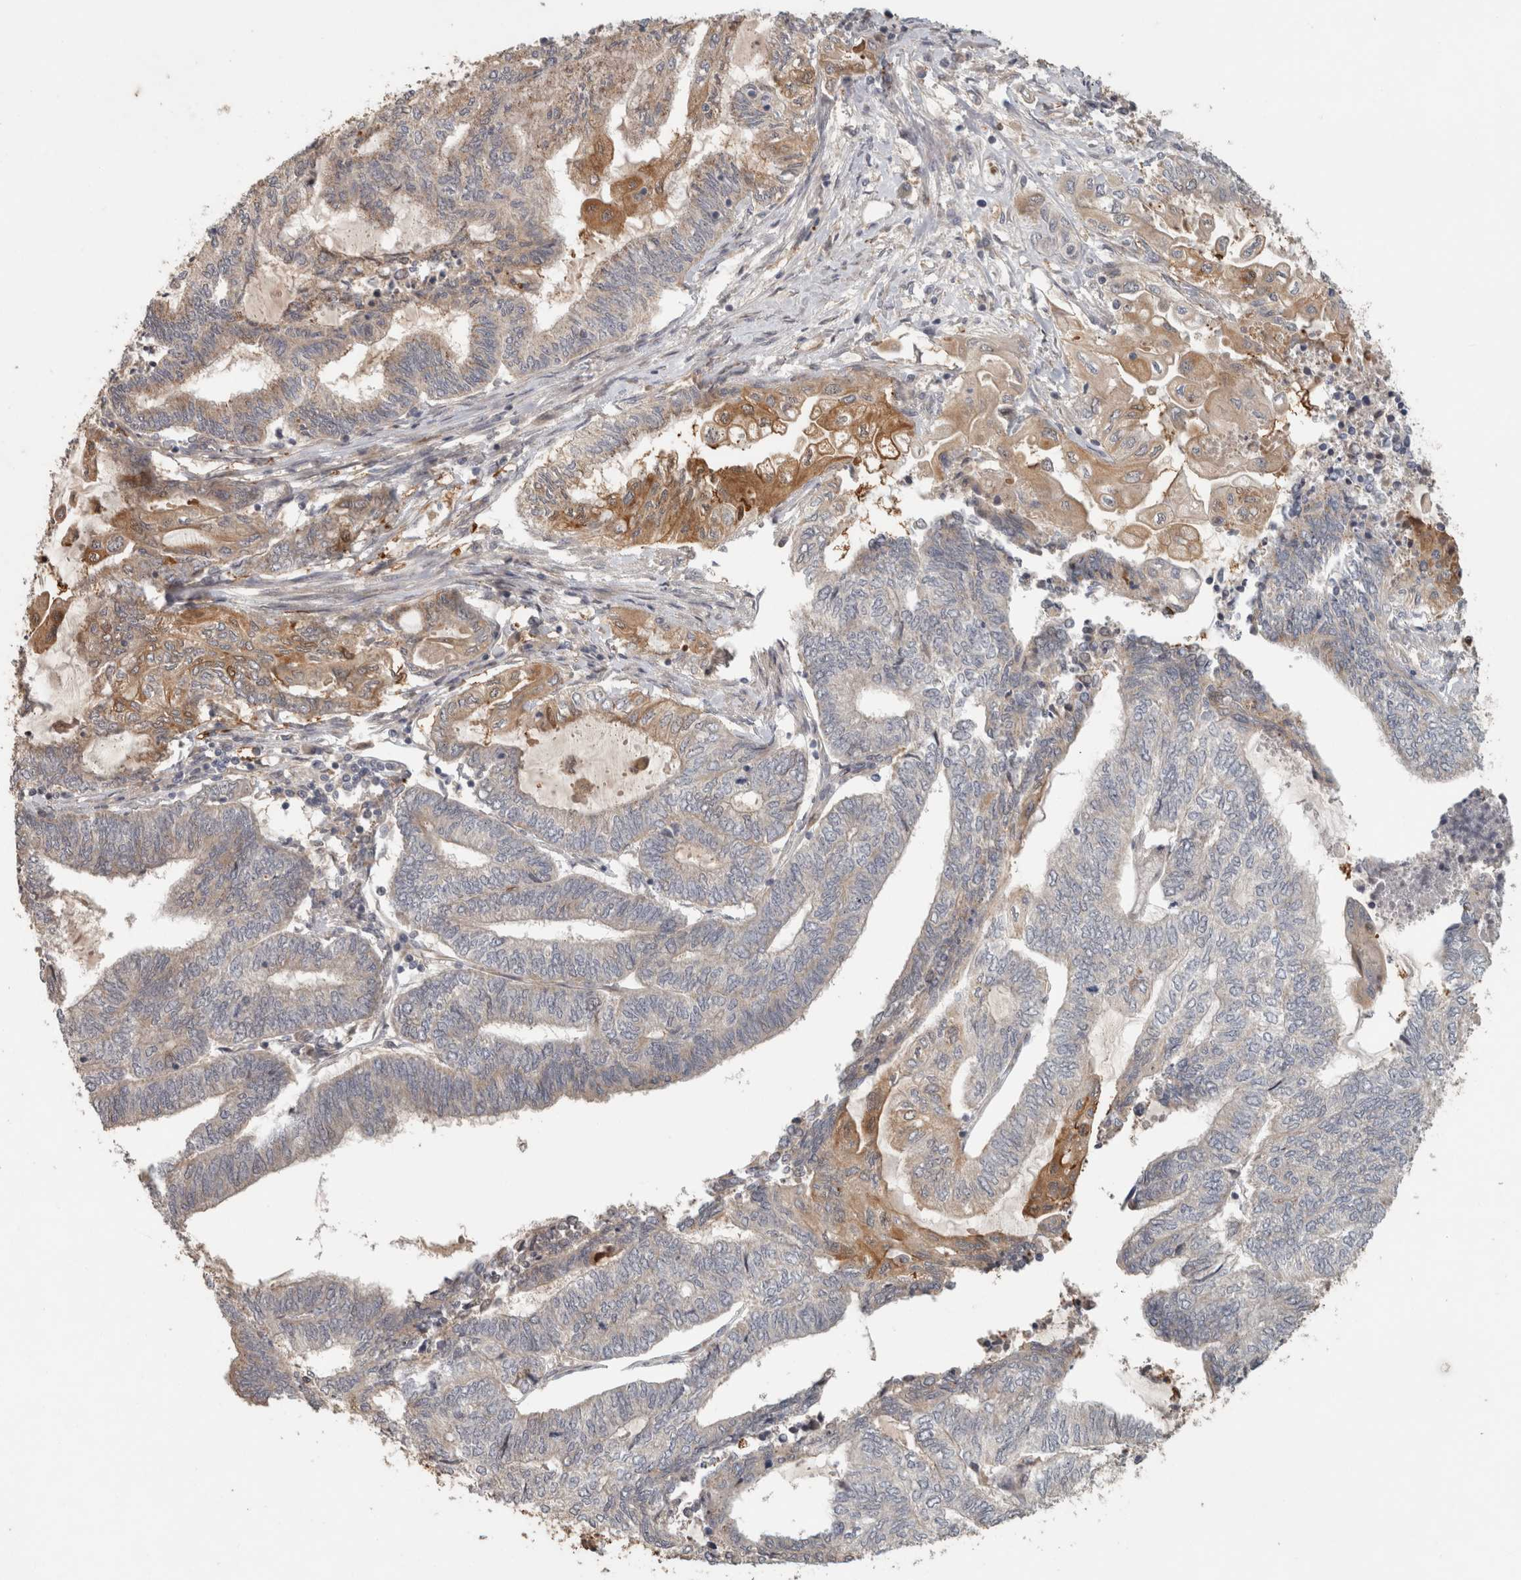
{"staining": {"intensity": "moderate", "quantity": "<25%", "location": "cytoplasmic/membranous"}, "tissue": "endometrial cancer", "cell_type": "Tumor cells", "image_type": "cancer", "snomed": [{"axis": "morphology", "description": "Adenocarcinoma, NOS"}, {"axis": "topography", "description": "Uterus"}, {"axis": "topography", "description": "Endometrium"}], "caption": "Immunohistochemical staining of human endometrial adenocarcinoma demonstrates moderate cytoplasmic/membranous protein staining in approximately <25% of tumor cells.", "gene": "SIPA1L2", "patient": {"sex": "female", "age": 70}}